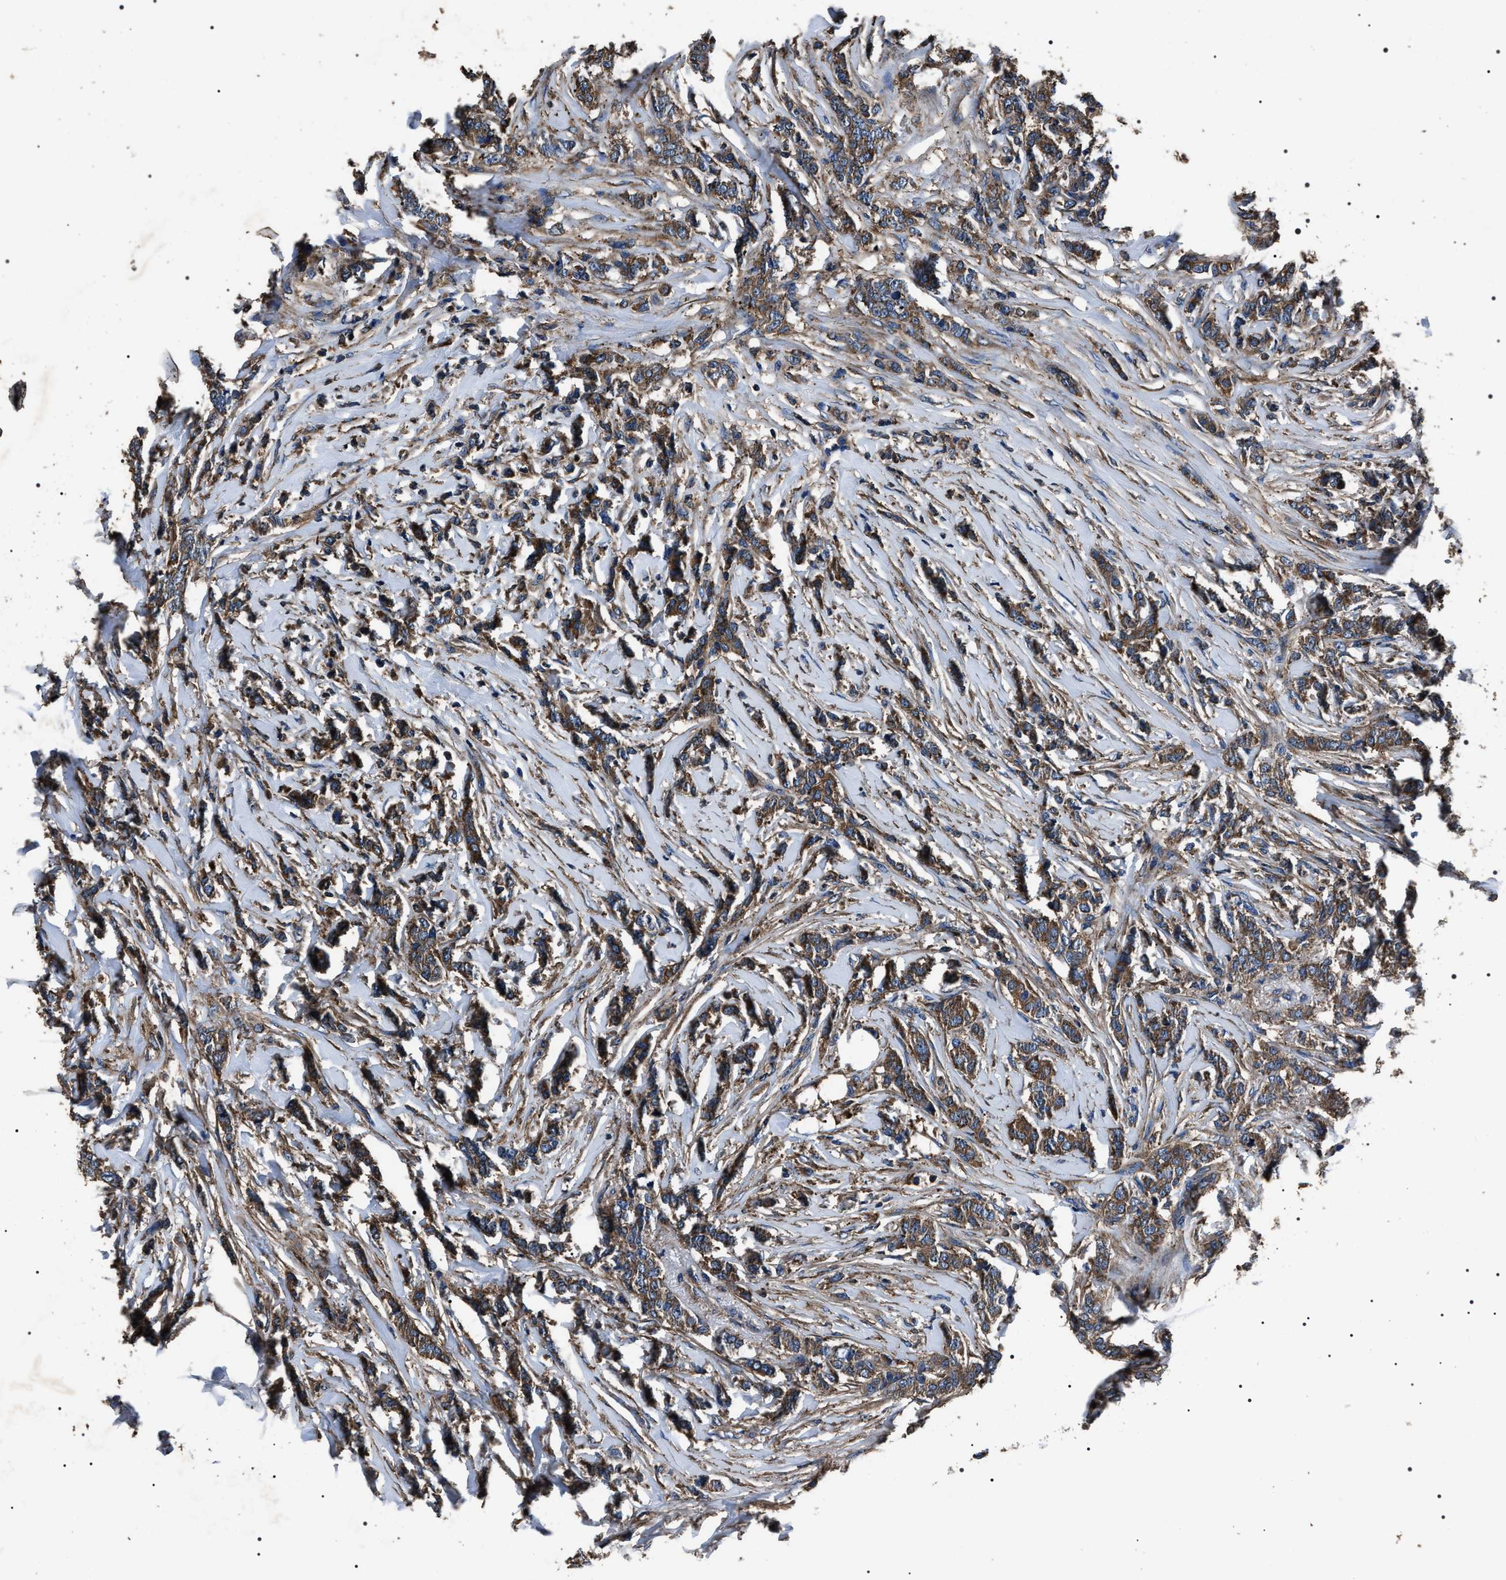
{"staining": {"intensity": "moderate", "quantity": ">75%", "location": "cytoplasmic/membranous"}, "tissue": "breast cancer", "cell_type": "Tumor cells", "image_type": "cancer", "snomed": [{"axis": "morphology", "description": "Lobular carcinoma"}, {"axis": "topography", "description": "Skin"}, {"axis": "topography", "description": "Breast"}], "caption": "The immunohistochemical stain highlights moderate cytoplasmic/membranous expression in tumor cells of breast cancer (lobular carcinoma) tissue.", "gene": "HSCB", "patient": {"sex": "female", "age": 46}}